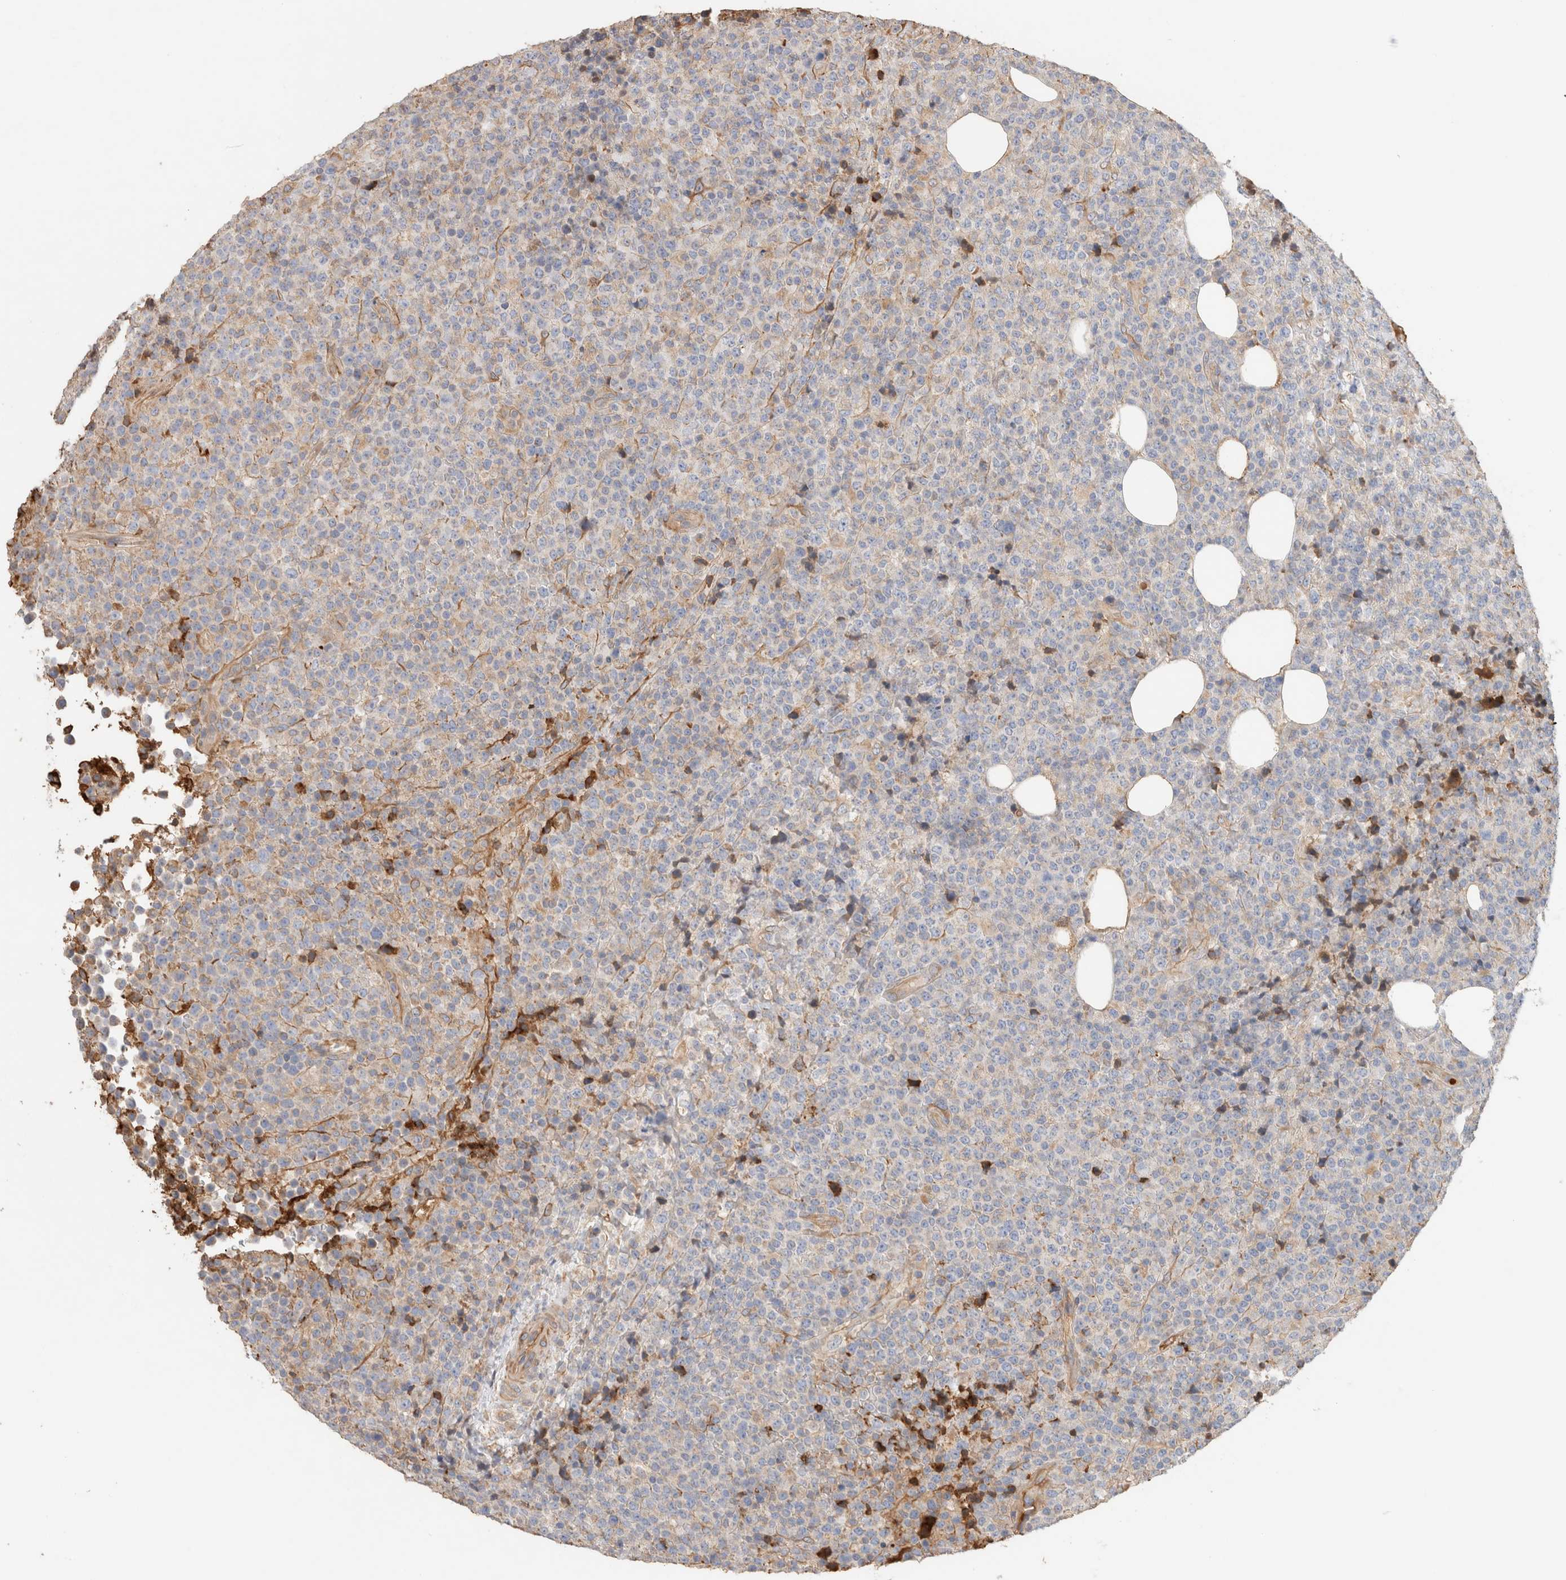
{"staining": {"intensity": "negative", "quantity": "none", "location": "none"}, "tissue": "lymphoma", "cell_type": "Tumor cells", "image_type": "cancer", "snomed": [{"axis": "morphology", "description": "Malignant lymphoma, non-Hodgkin's type, High grade"}, {"axis": "topography", "description": "Lymph node"}], "caption": "The histopathology image reveals no significant positivity in tumor cells of high-grade malignant lymphoma, non-Hodgkin's type.", "gene": "PROS1", "patient": {"sex": "male", "age": 13}}